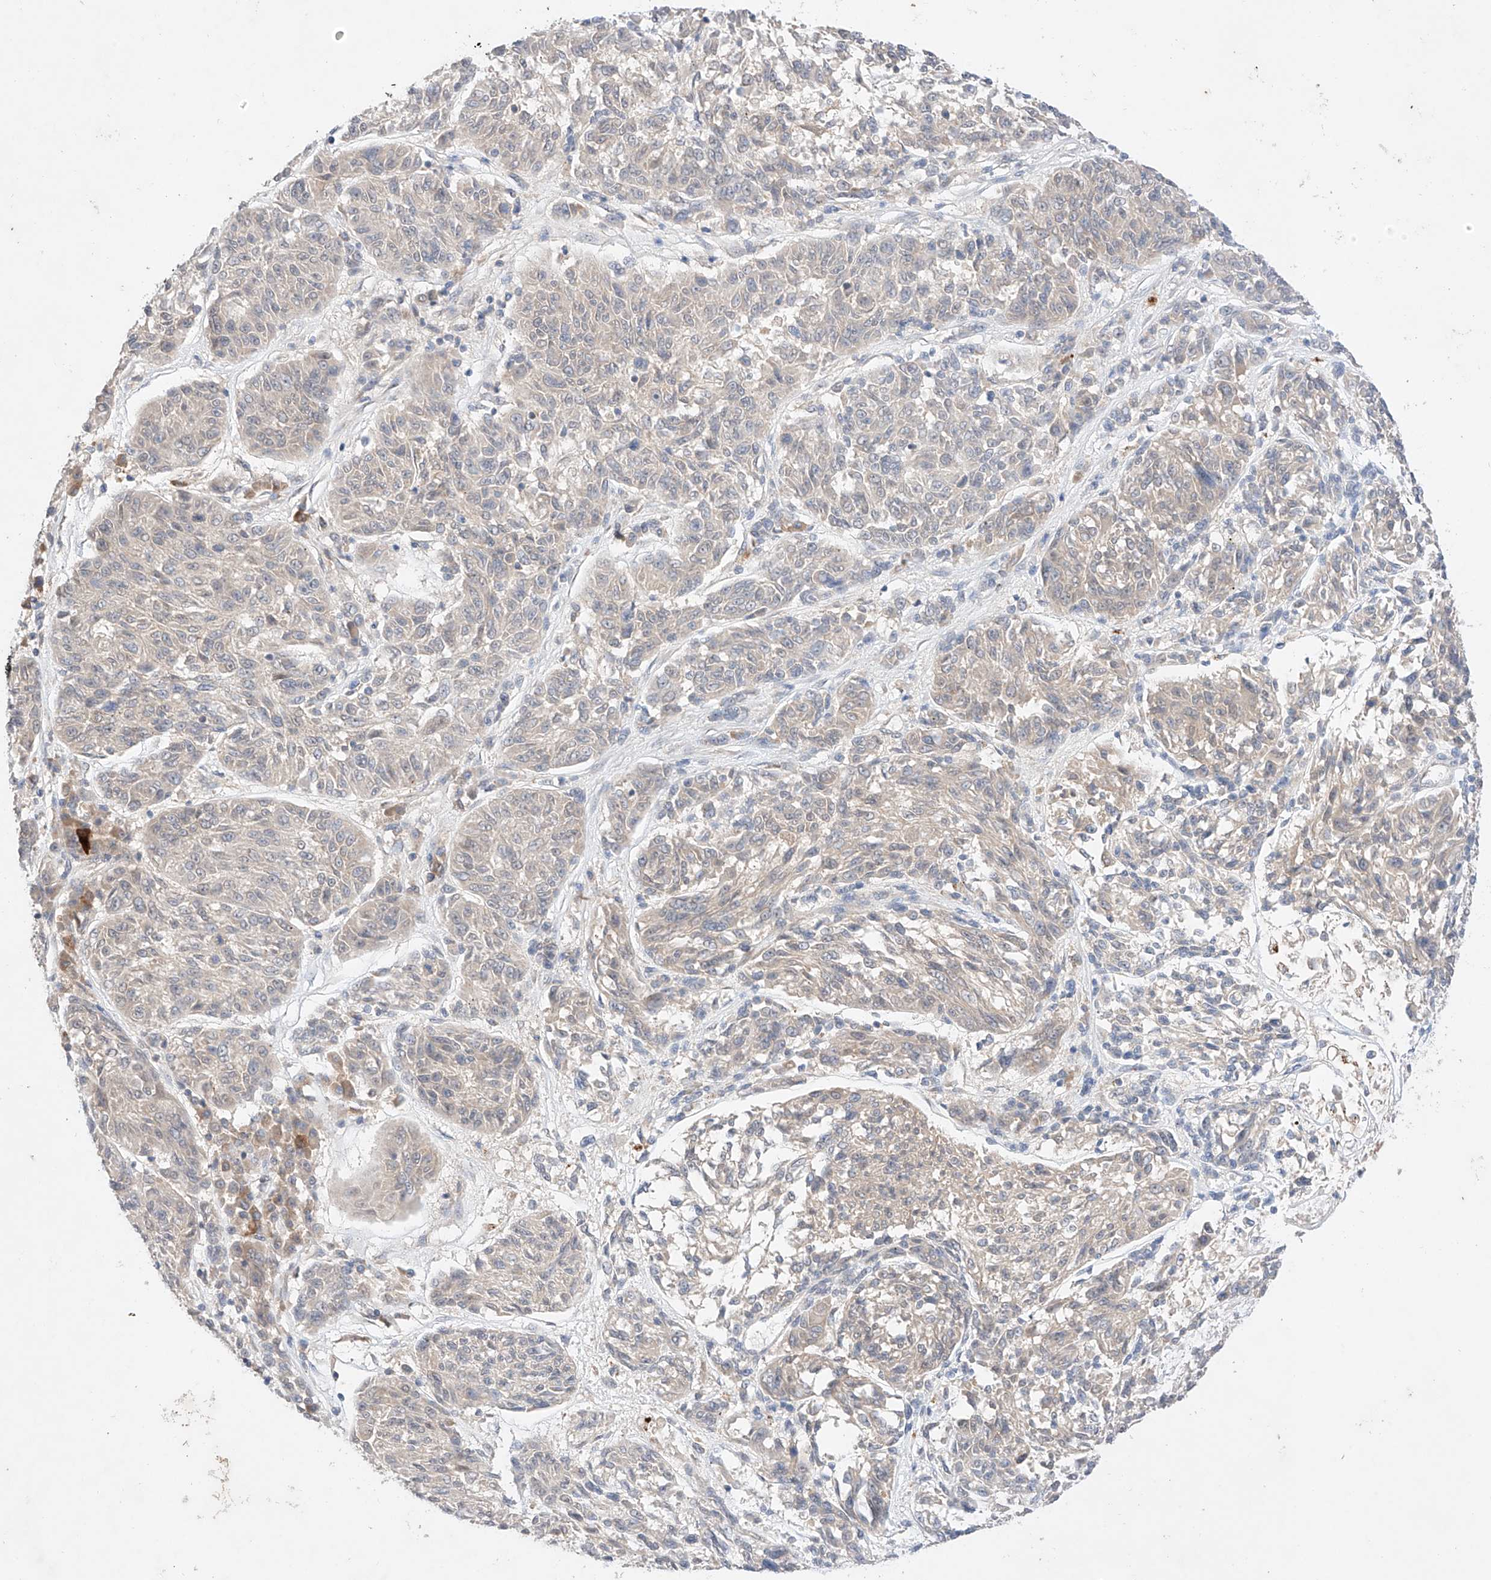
{"staining": {"intensity": "negative", "quantity": "none", "location": "none"}, "tissue": "melanoma", "cell_type": "Tumor cells", "image_type": "cancer", "snomed": [{"axis": "morphology", "description": "Malignant melanoma, NOS"}, {"axis": "topography", "description": "Skin"}], "caption": "A photomicrograph of human melanoma is negative for staining in tumor cells. The staining was performed using DAB (3,3'-diaminobenzidine) to visualize the protein expression in brown, while the nuclei were stained in blue with hematoxylin (Magnification: 20x).", "gene": "ZNF124", "patient": {"sex": "male", "age": 53}}